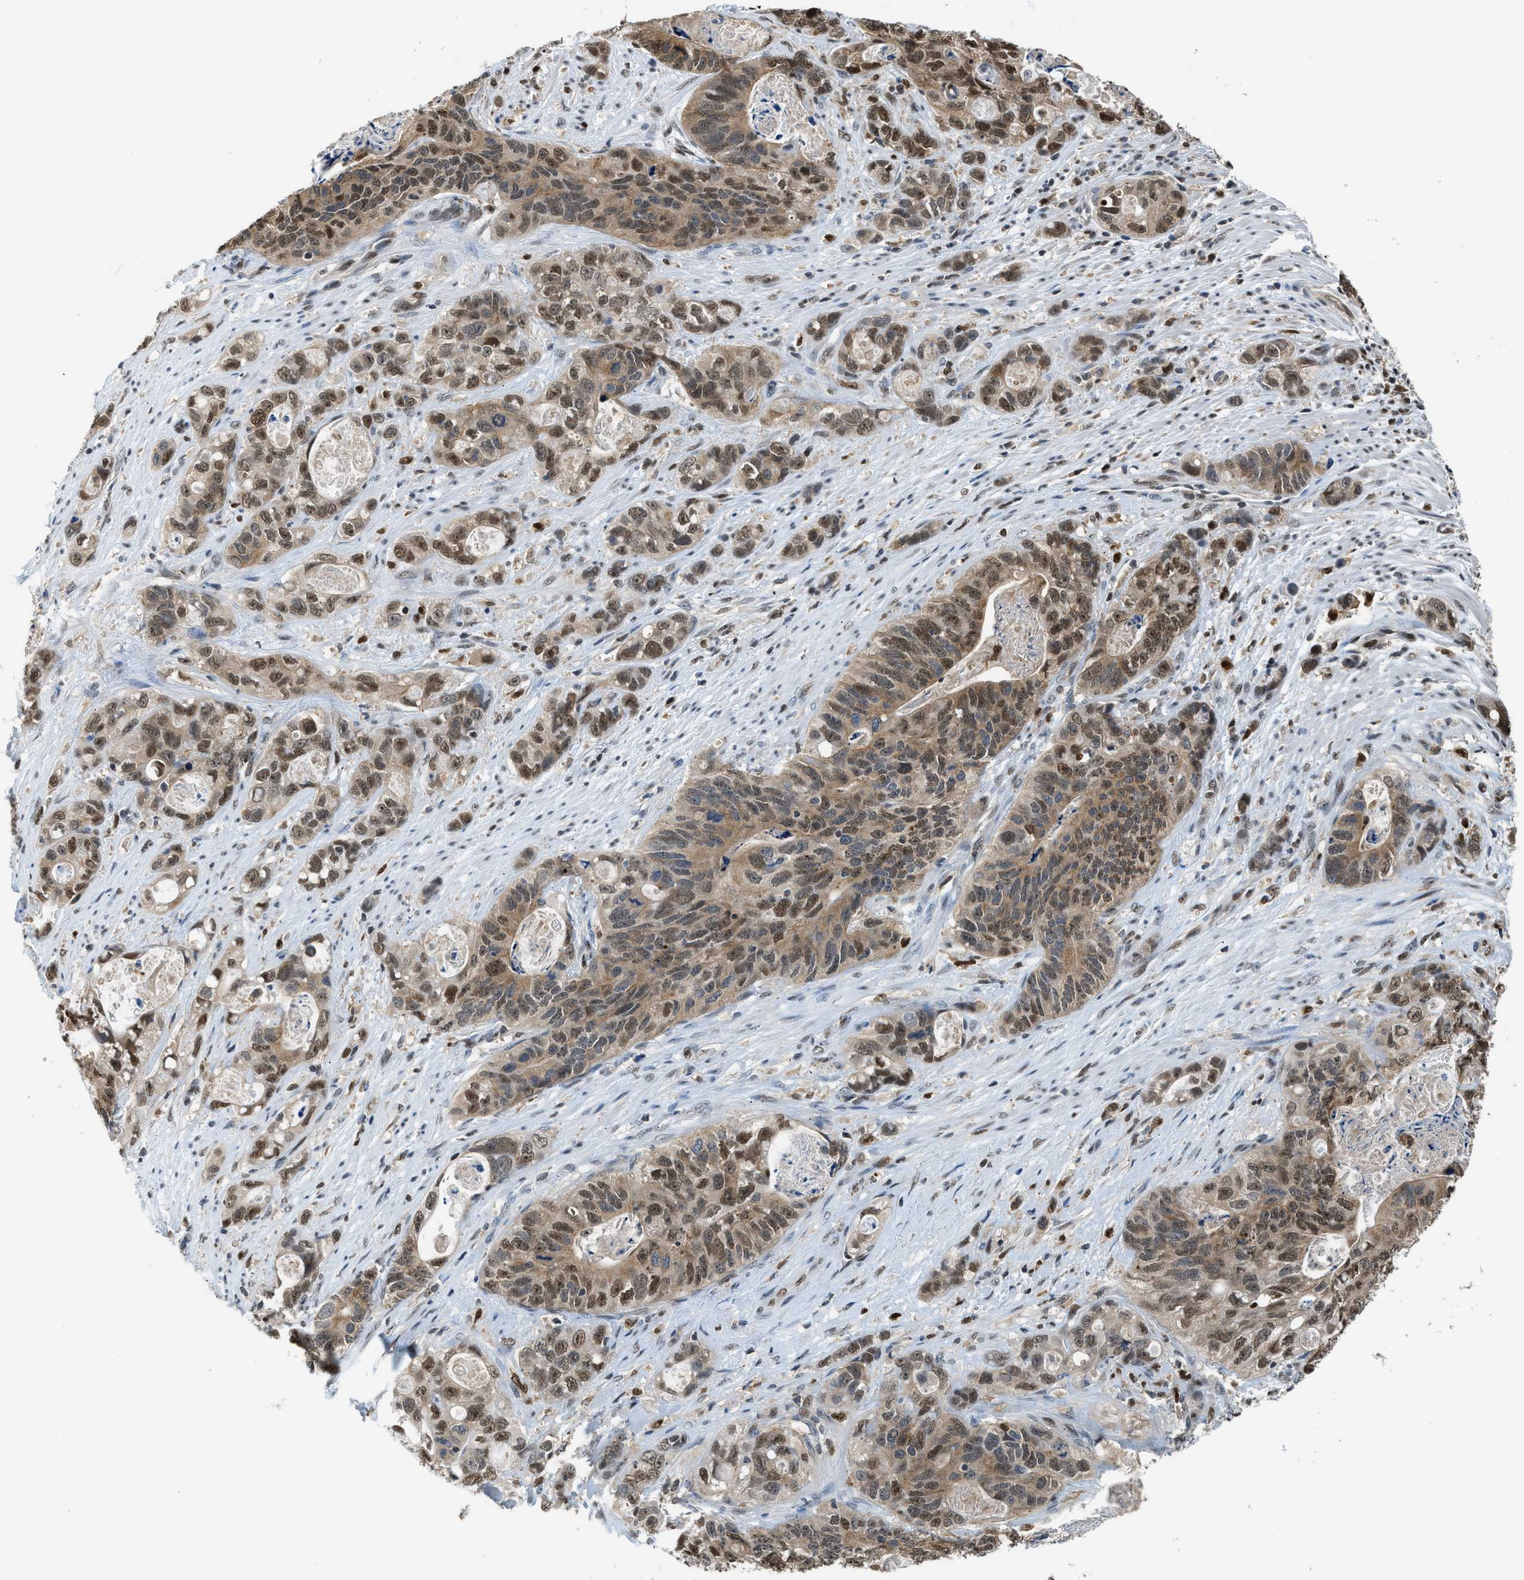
{"staining": {"intensity": "moderate", "quantity": ">75%", "location": "cytoplasmic/membranous,nuclear"}, "tissue": "stomach cancer", "cell_type": "Tumor cells", "image_type": "cancer", "snomed": [{"axis": "morphology", "description": "Adenocarcinoma, NOS"}, {"axis": "topography", "description": "Stomach"}], "caption": "There is medium levels of moderate cytoplasmic/membranous and nuclear staining in tumor cells of stomach cancer, as demonstrated by immunohistochemical staining (brown color).", "gene": "ALX1", "patient": {"sex": "female", "age": 89}}